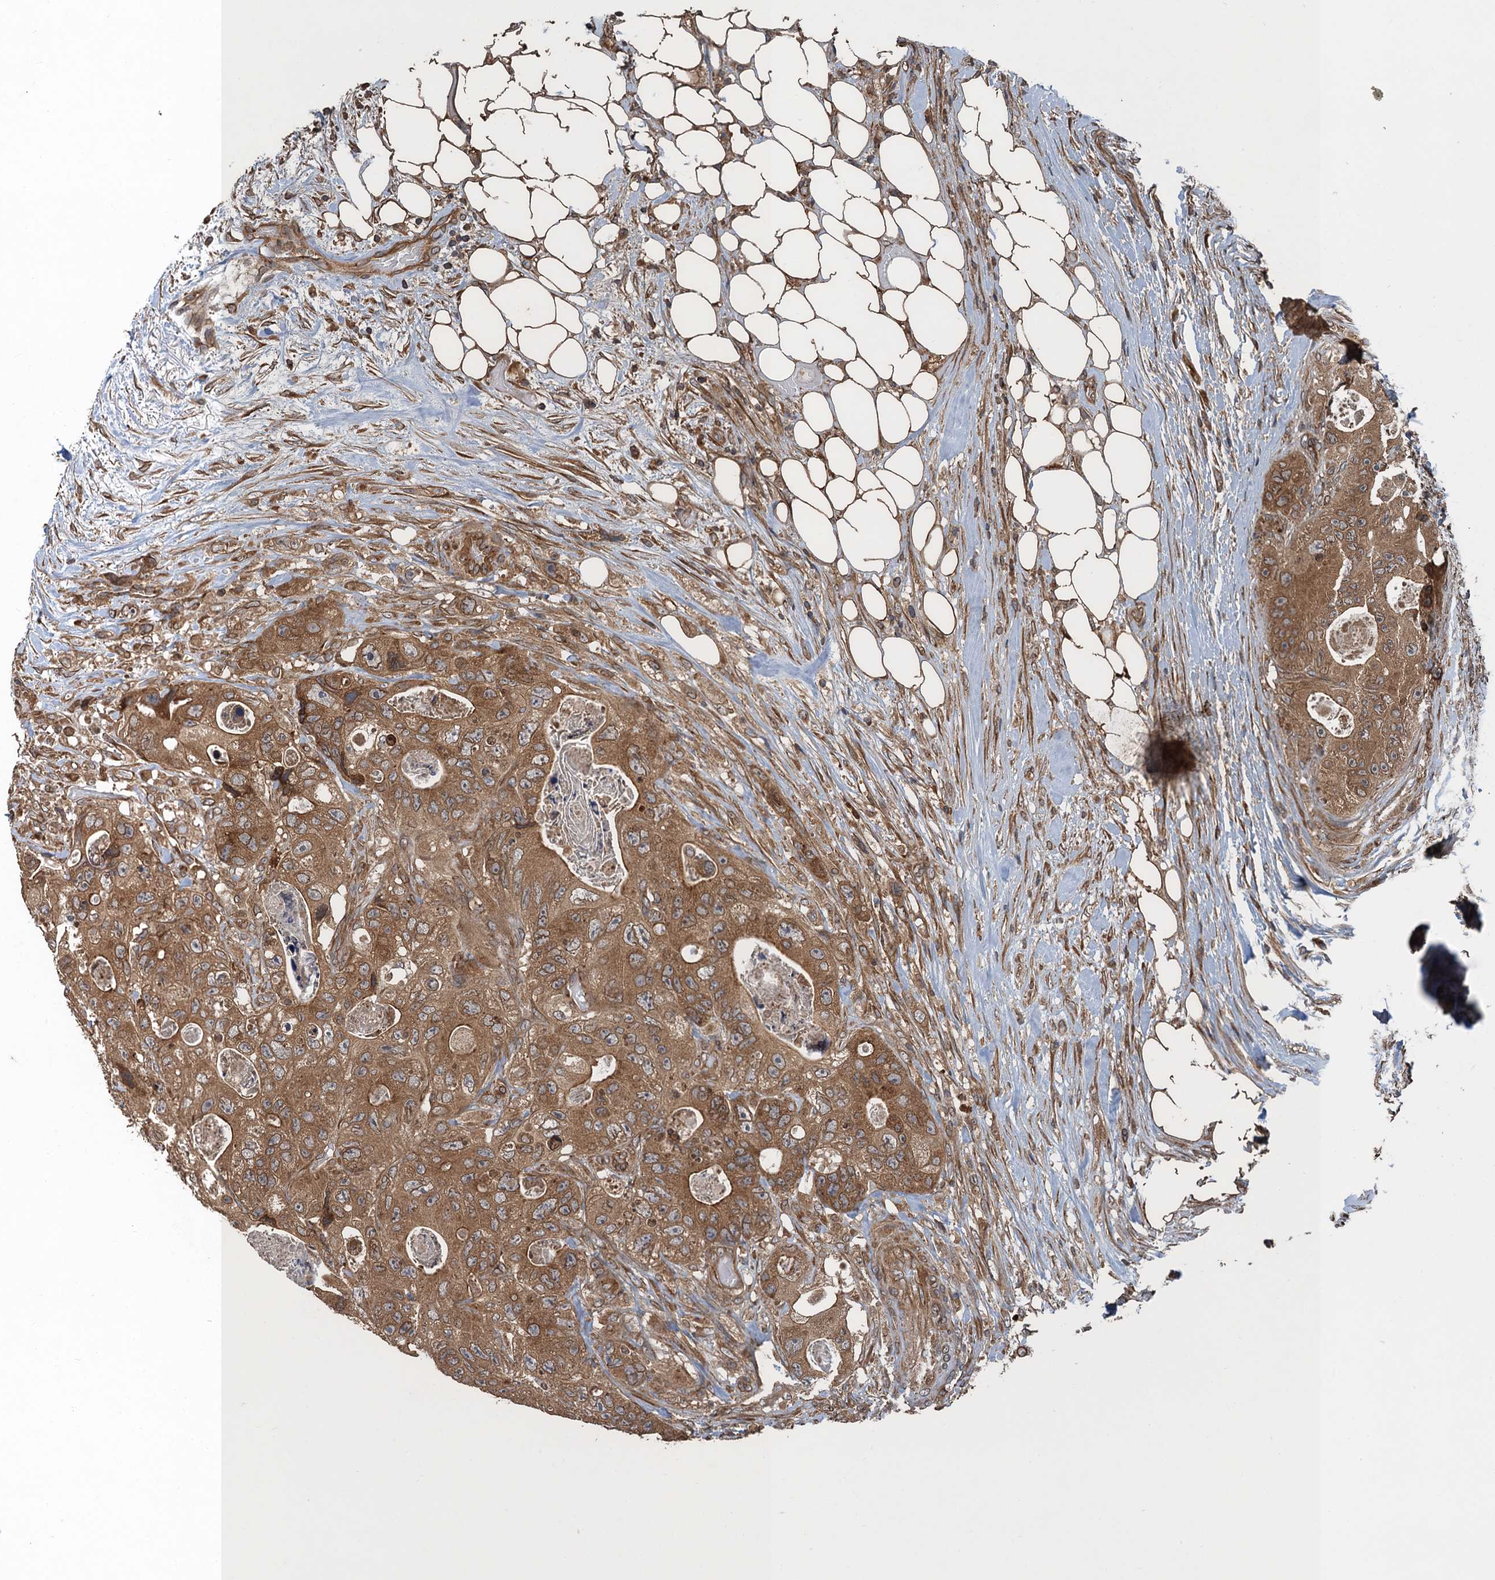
{"staining": {"intensity": "moderate", "quantity": ">75%", "location": "cytoplasmic/membranous,nuclear"}, "tissue": "colorectal cancer", "cell_type": "Tumor cells", "image_type": "cancer", "snomed": [{"axis": "morphology", "description": "Adenocarcinoma, NOS"}, {"axis": "topography", "description": "Colon"}], "caption": "Colorectal cancer tissue reveals moderate cytoplasmic/membranous and nuclear expression in about >75% of tumor cells, visualized by immunohistochemistry. (Stains: DAB (3,3'-diaminobenzidine) in brown, nuclei in blue, Microscopy: brightfield microscopy at high magnification).", "gene": "GLE1", "patient": {"sex": "female", "age": 46}}